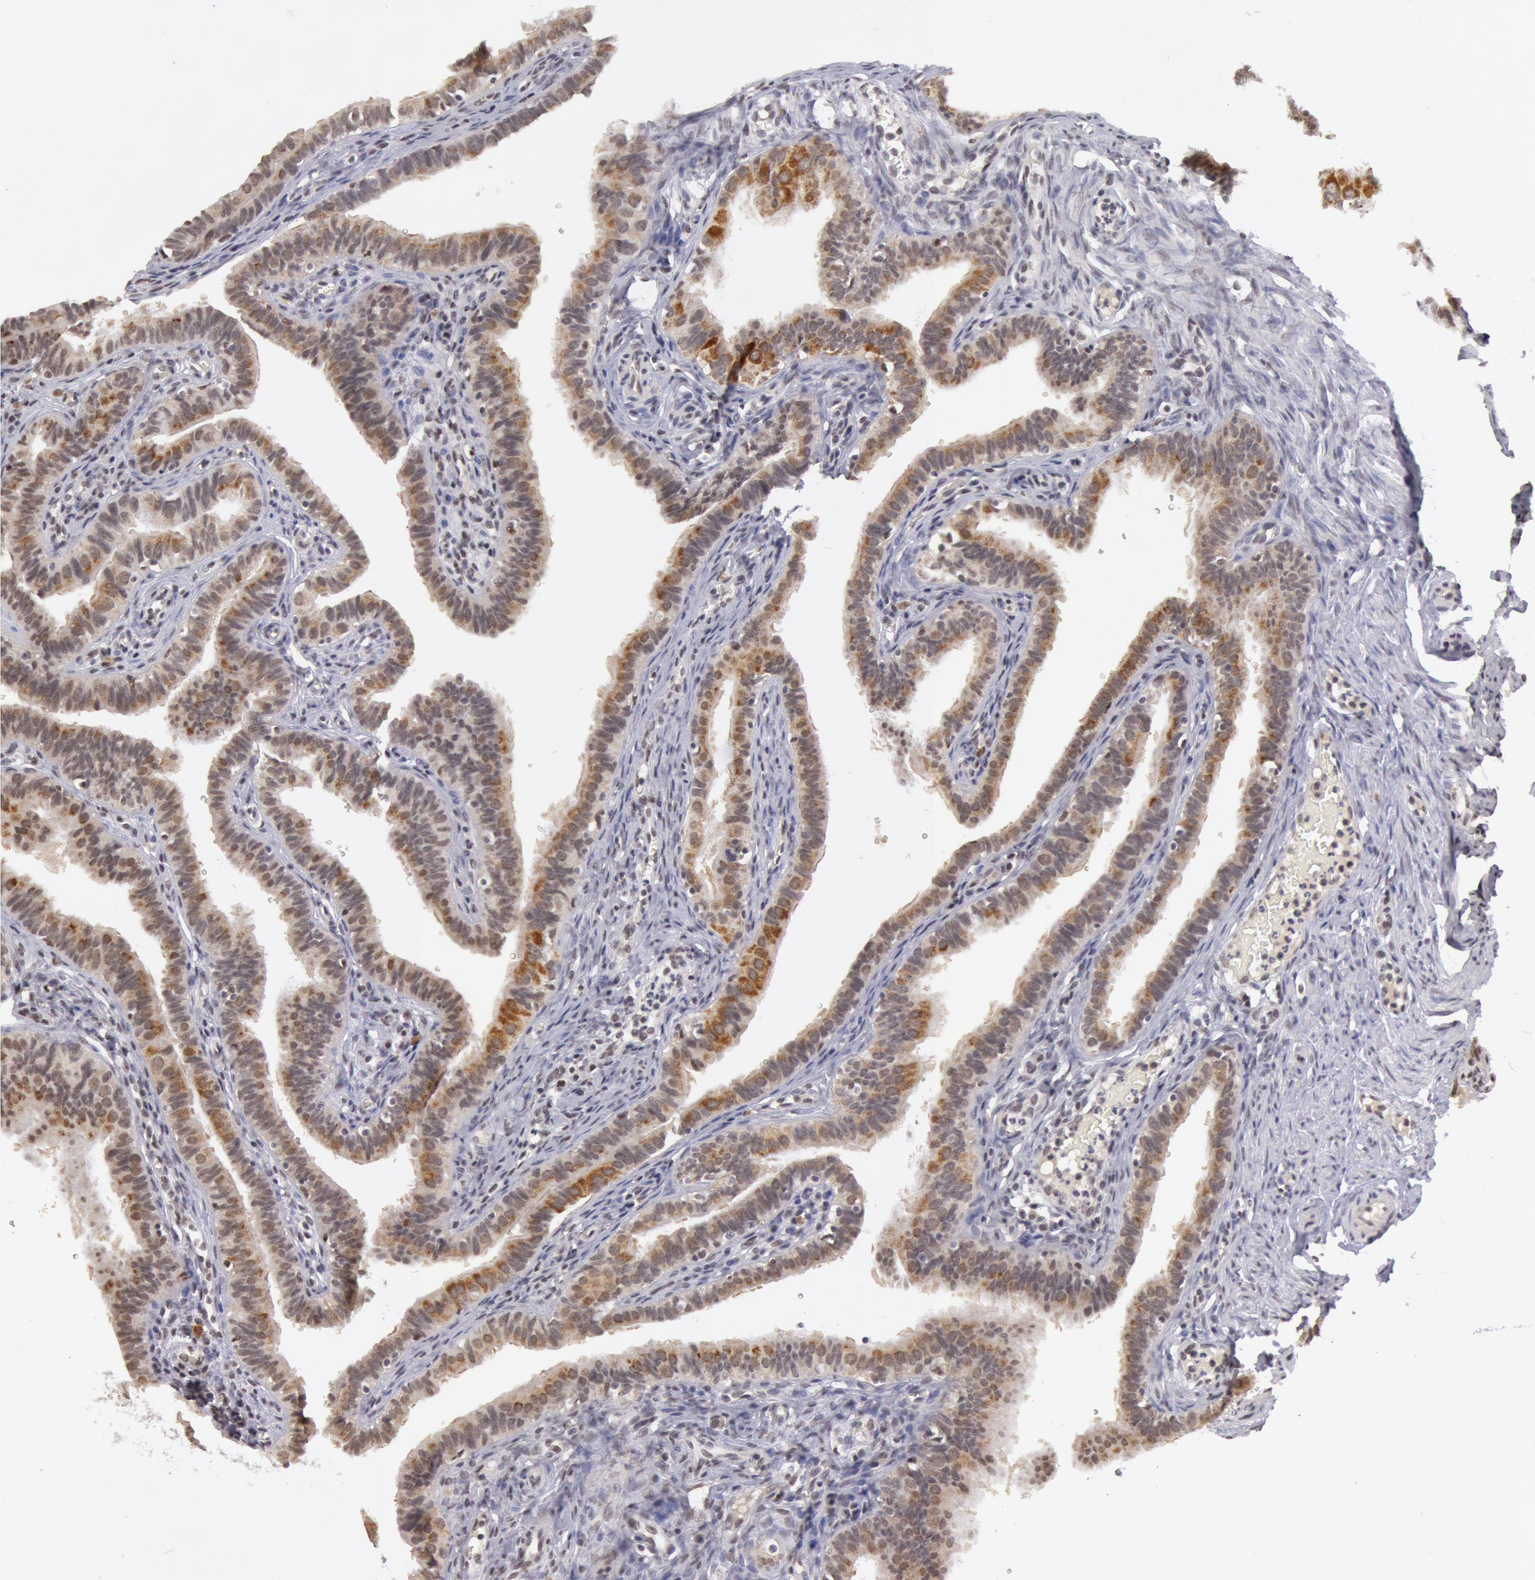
{"staining": {"intensity": "moderate", "quantity": ">75%", "location": "cytoplasmic/membranous,nuclear"}, "tissue": "fallopian tube", "cell_type": "Glandular cells", "image_type": "normal", "snomed": [{"axis": "morphology", "description": "Normal tissue, NOS"}, {"axis": "topography", "description": "Fallopian tube"}, {"axis": "topography", "description": "Ovary"}], "caption": "Protein staining shows moderate cytoplasmic/membranous,nuclear staining in approximately >75% of glandular cells in unremarkable fallopian tube.", "gene": "VRTN", "patient": {"sex": "female", "age": 51}}